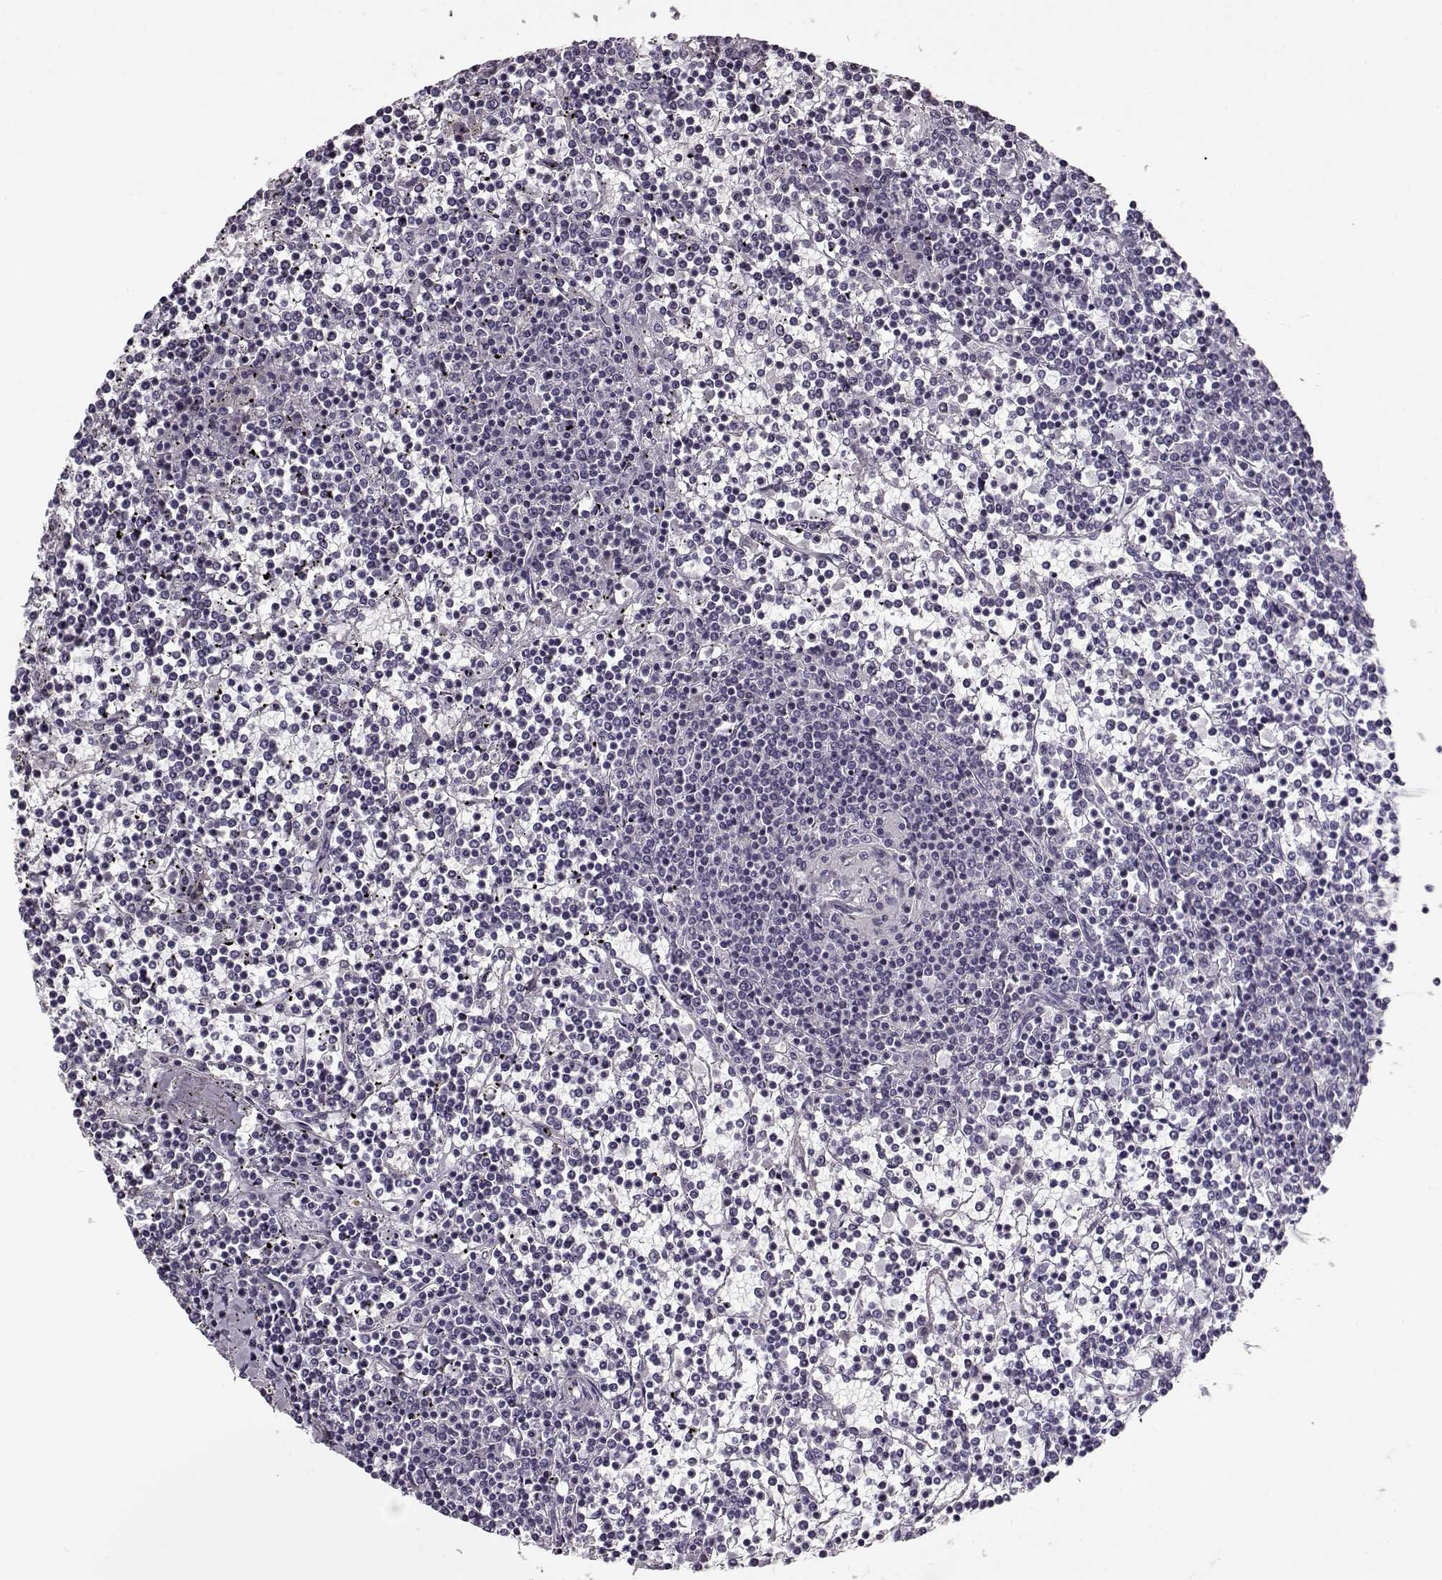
{"staining": {"intensity": "negative", "quantity": "none", "location": "none"}, "tissue": "lymphoma", "cell_type": "Tumor cells", "image_type": "cancer", "snomed": [{"axis": "morphology", "description": "Malignant lymphoma, non-Hodgkin's type, Low grade"}, {"axis": "topography", "description": "Spleen"}], "caption": "A micrograph of lymphoma stained for a protein displays no brown staining in tumor cells.", "gene": "RP1L1", "patient": {"sex": "female", "age": 19}}